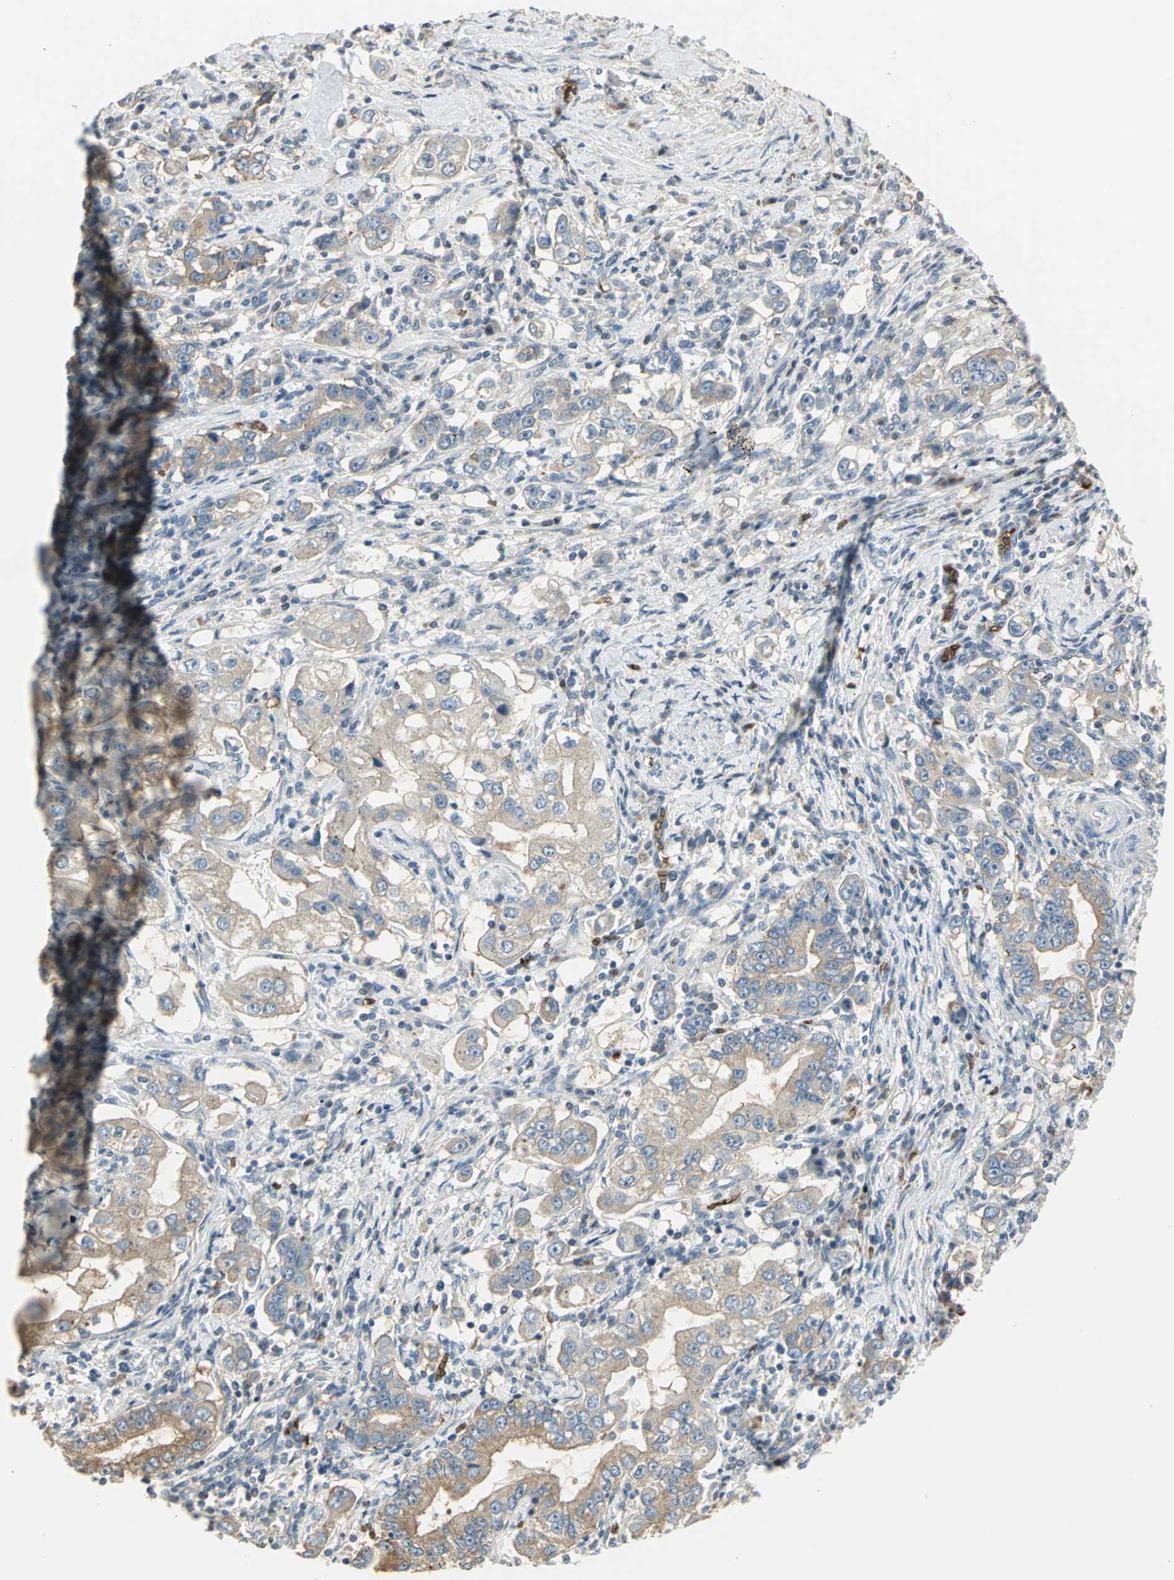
{"staining": {"intensity": "weak", "quantity": ">75%", "location": "cytoplasmic/membranous"}, "tissue": "stomach cancer", "cell_type": "Tumor cells", "image_type": "cancer", "snomed": [{"axis": "morphology", "description": "Adenocarcinoma, NOS"}, {"axis": "topography", "description": "Stomach, lower"}], "caption": "The photomicrograph exhibits immunohistochemical staining of stomach cancer (adenocarcinoma). There is weak cytoplasmic/membranous positivity is identified in about >75% of tumor cells. (Stains: DAB in brown, nuclei in blue, Microscopy: brightfield microscopy at high magnification).", "gene": "ANK1", "patient": {"sex": "female", "age": 72}}